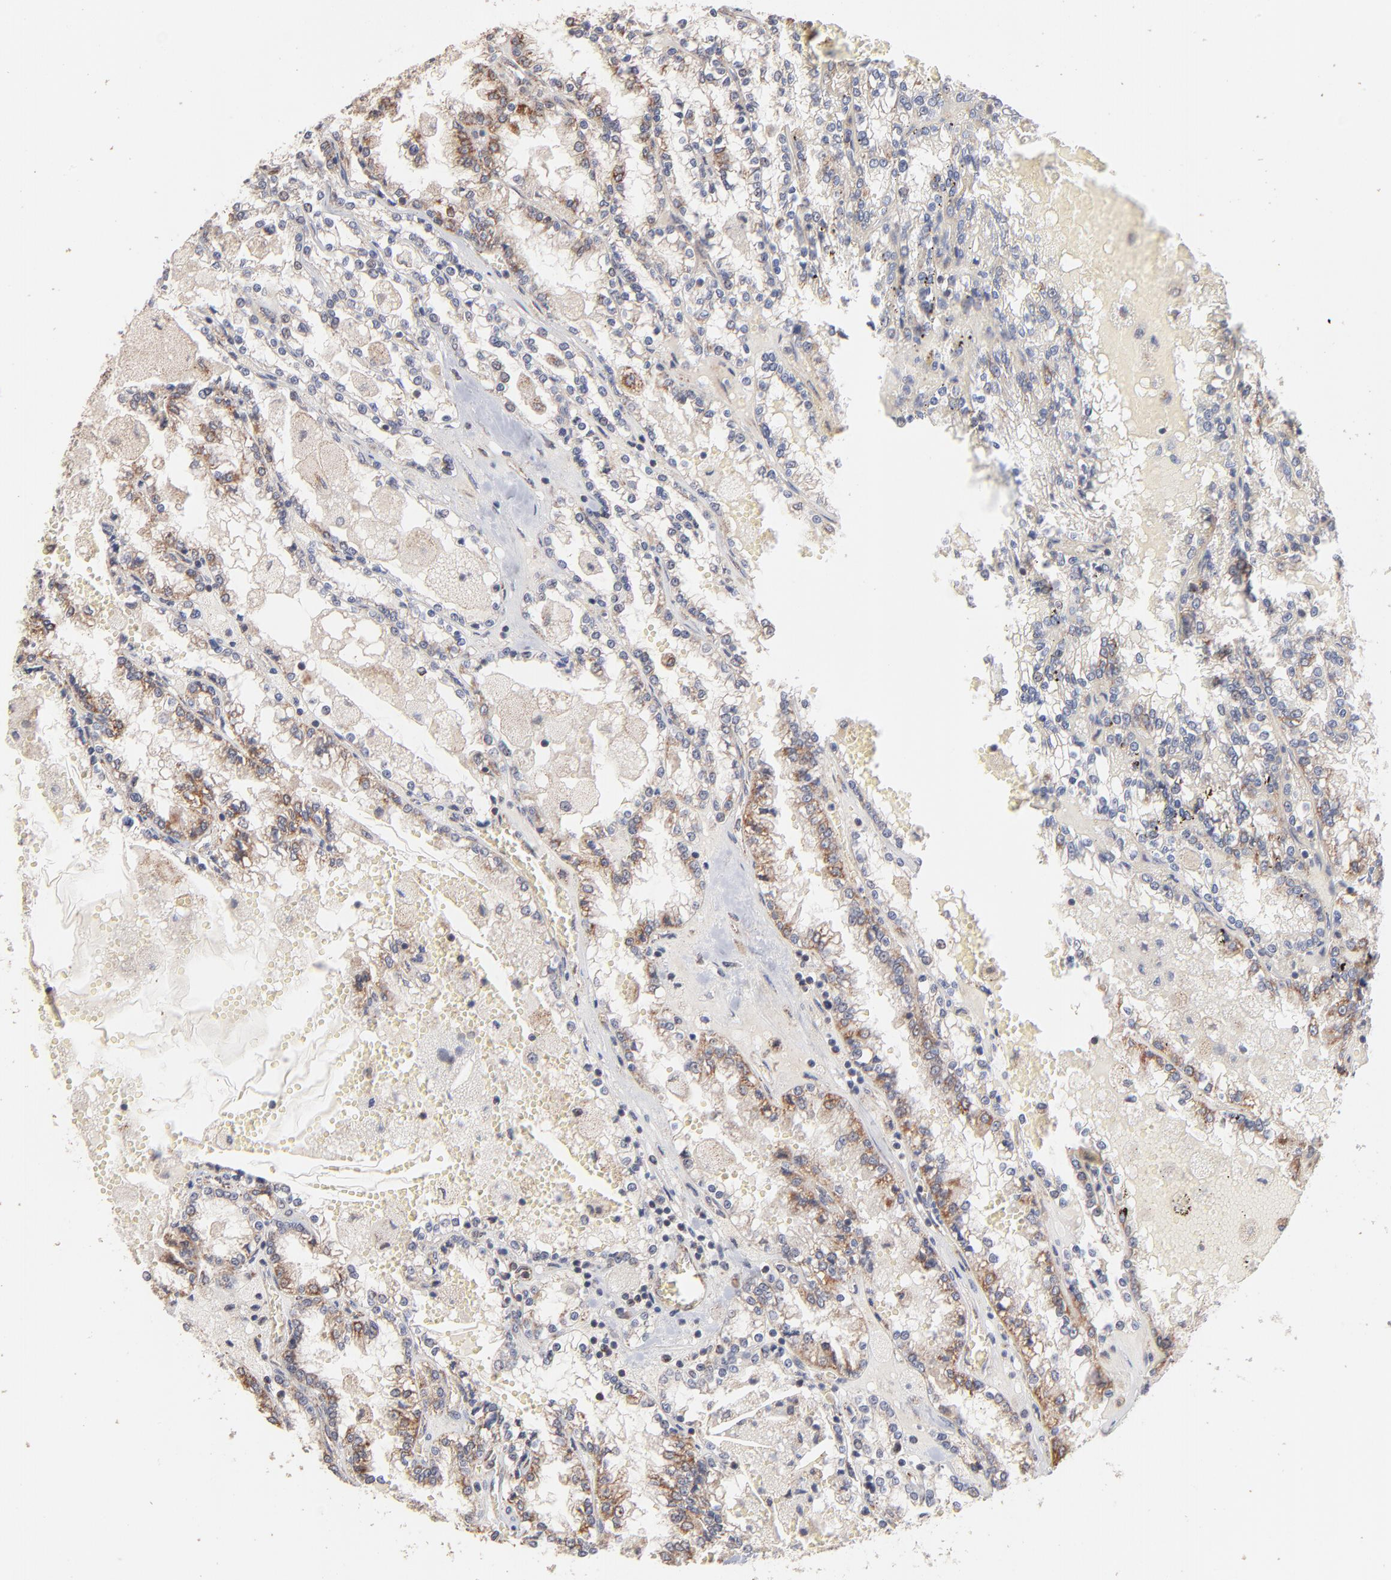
{"staining": {"intensity": "moderate", "quantity": "25%-75%", "location": "cytoplasmic/membranous"}, "tissue": "renal cancer", "cell_type": "Tumor cells", "image_type": "cancer", "snomed": [{"axis": "morphology", "description": "Adenocarcinoma, NOS"}, {"axis": "topography", "description": "Kidney"}], "caption": "This is a histology image of immunohistochemistry staining of renal adenocarcinoma, which shows moderate positivity in the cytoplasmic/membranous of tumor cells.", "gene": "MSL2", "patient": {"sex": "female", "age": 56}}